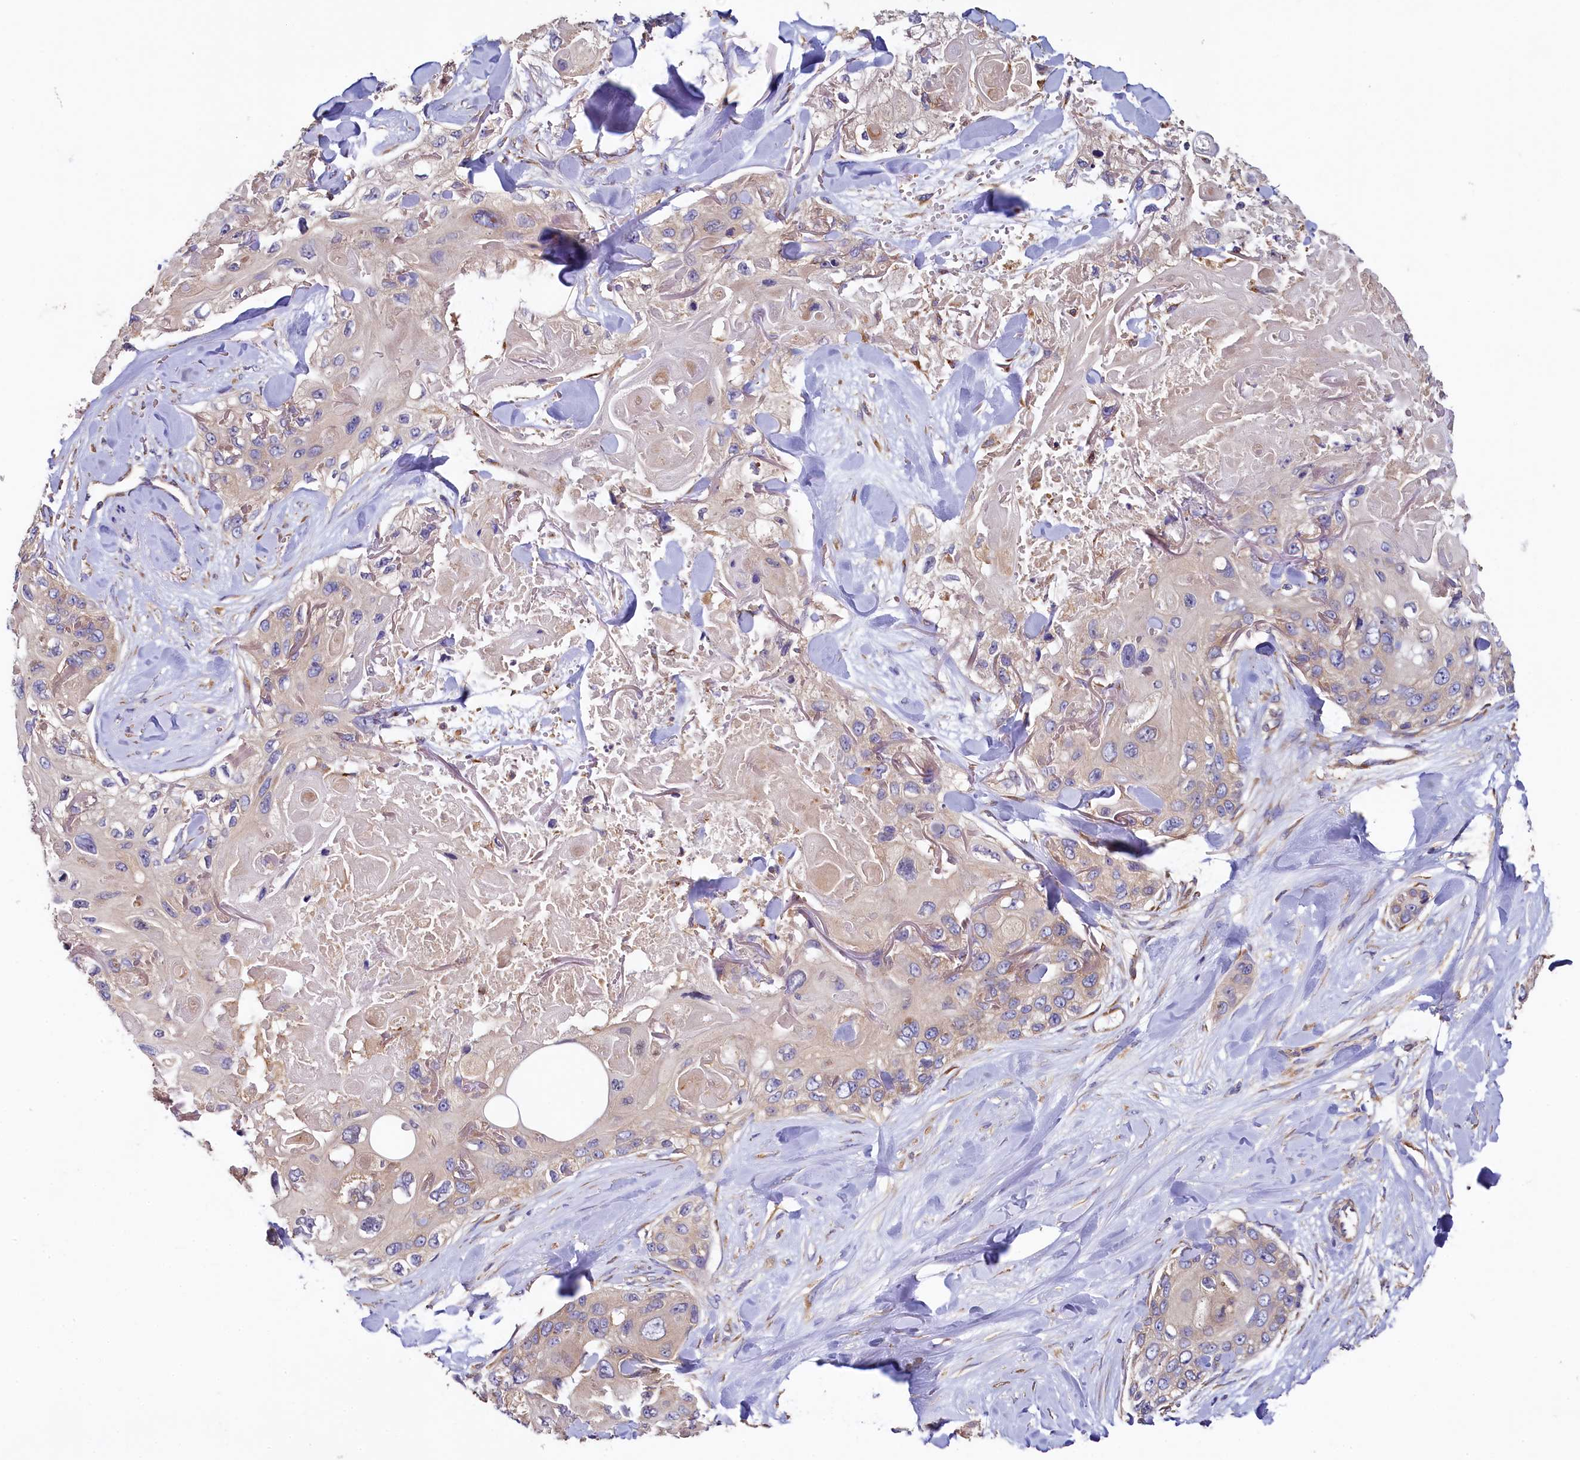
{"staining": {"intensity": "negative", "quantity": "none", "location": "none"}, "tissue": "skin cancer", "cell_type": "Tumor cells", "image_type": "cancer", "snomed": [{"axis": "morphology", "description": "Normal tissue, NOS"}, {"axis": "morphology", "description": "Squamous cell carcinoma, NOS"}, {"axis": "topography", "description": "Skin"}], "caption": "Tumor cells are negative for brown protein staining in skin squamous cell carcinoma.", "gene": "PPIP5K1", "patient": {"sex": "male", "age": 72}}